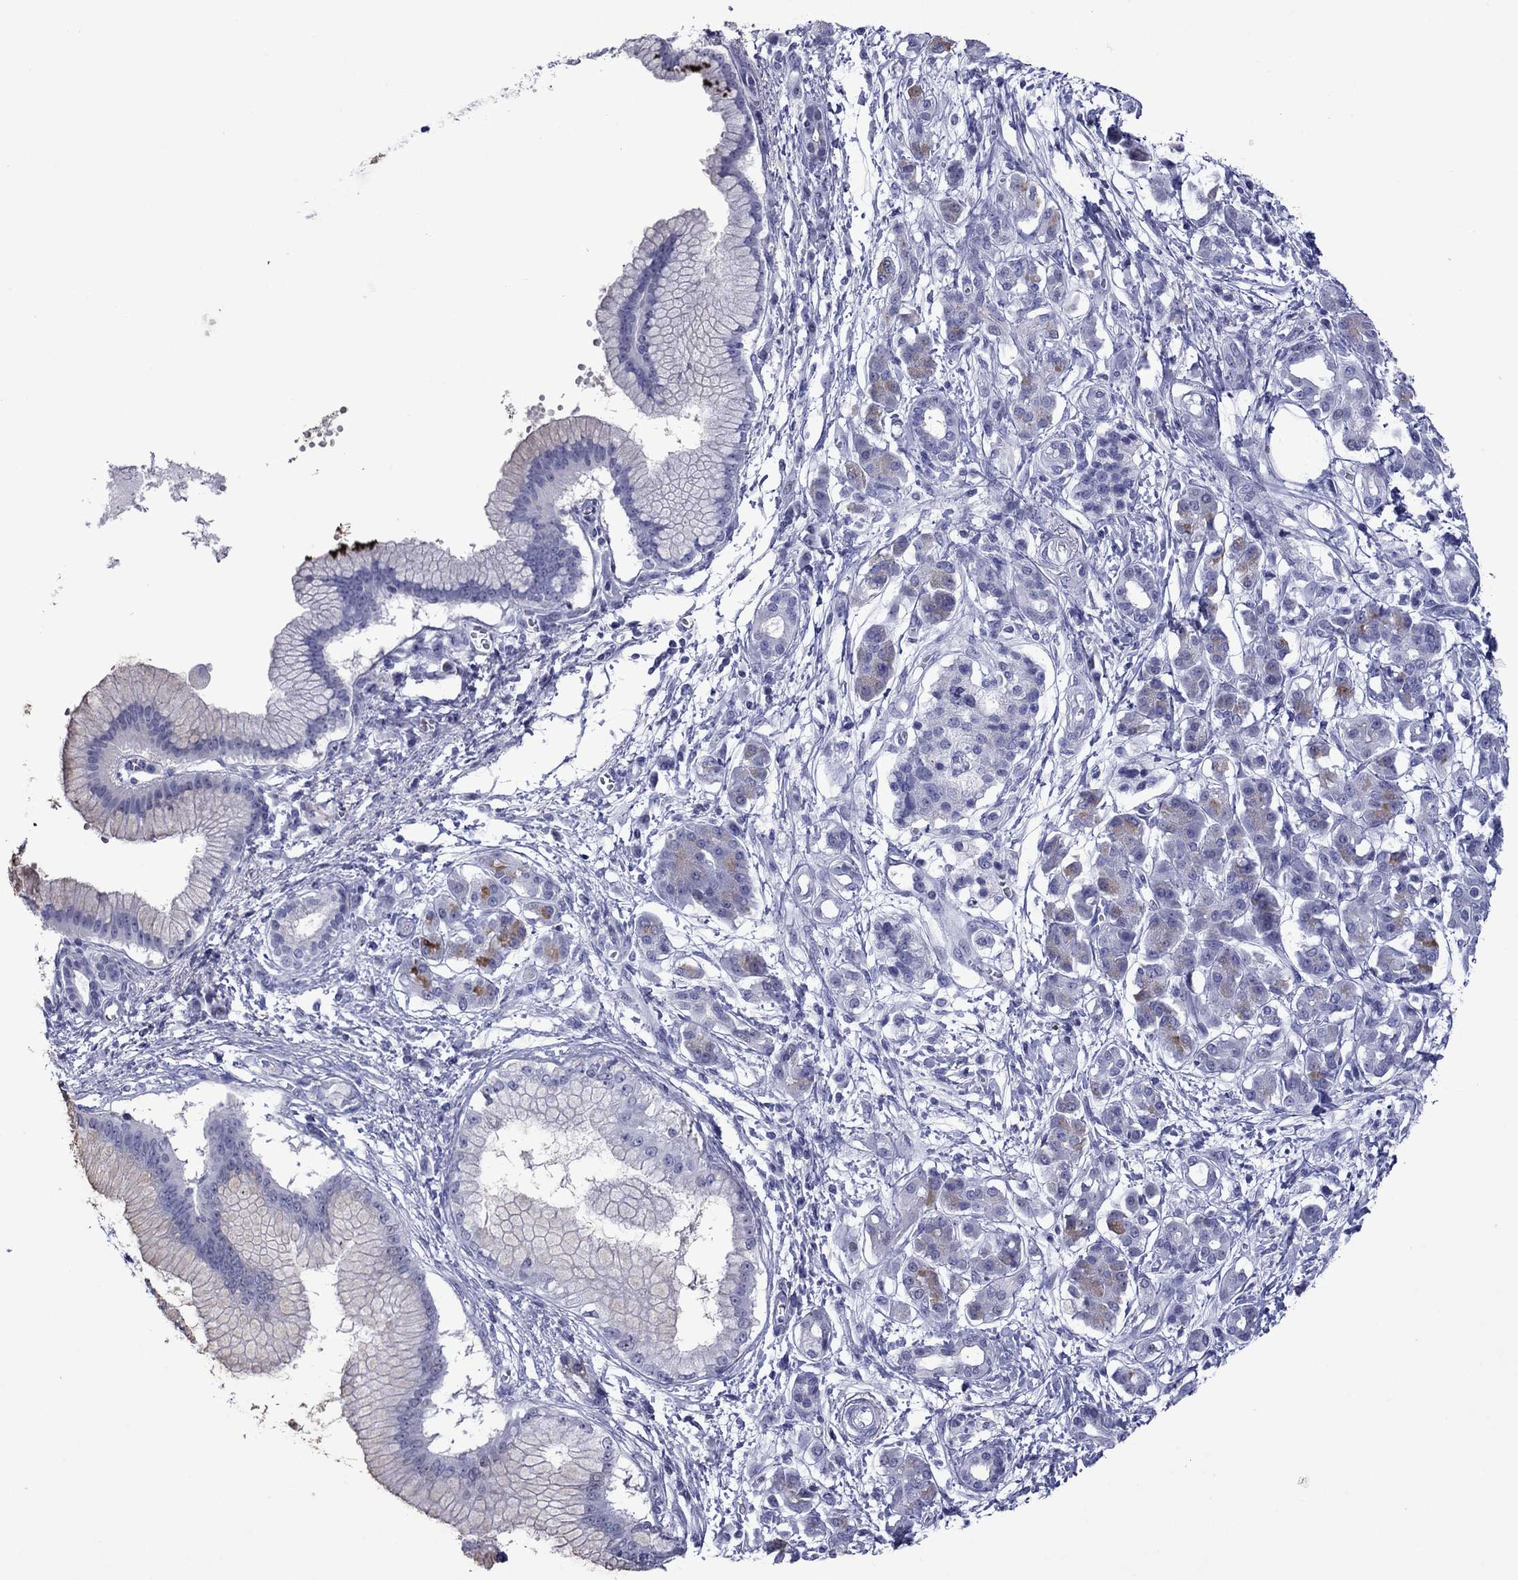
{"staining": {"intensity": "negative", "quantity": "none", "location": "none"}, "tissue": "pancreatic cancer", "cell_type": "Tumor cells", "image_type": "cancer", "snomed": [{"axis": "morphology", "description": "Adenocarcinoma, NOS"}, {"axis": "topography", "description": "Pancreas"}], "caption": "An immunohistochemistry image of pancreatic adenocarcinoma is shown. There is no staining in tumor cells of pancreatic adenocarcinoma.", "gene": "PIWIL1", "patient": {"sex": "male", "age": 72}}